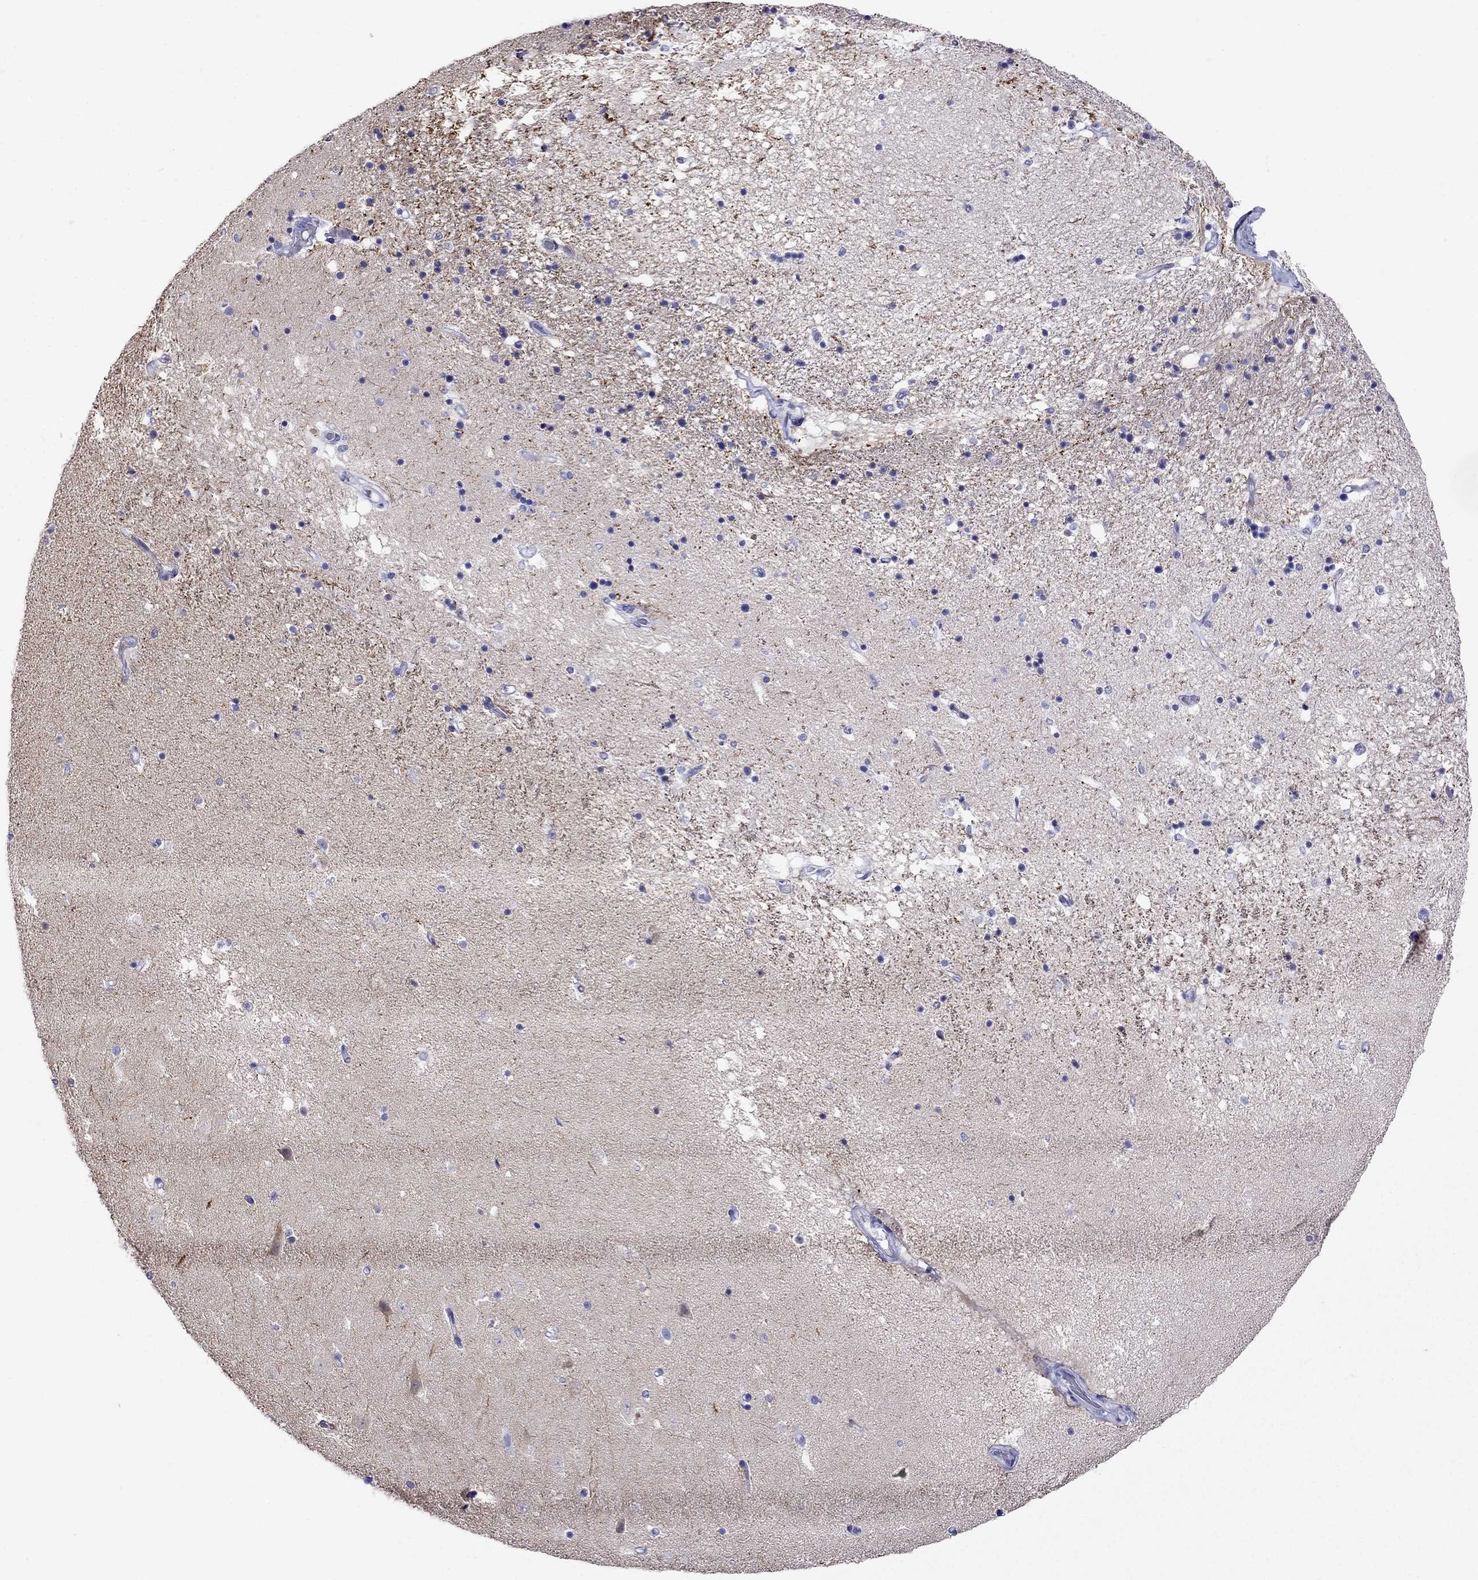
{"staining": {"intensity": "negative", "quantity": "none", "location": "none"}, "tissue": "hippocampus", "cell_type": "Glial cells", "image_type": "normal", "snomed": [{"axis": "morphology", "description": "Normal tissue, NOS"}, {"axis": "topography", "description": "Hippocampus"}], "caption": "This histopathology image is of normal hippocampus stained with IHC to label a protein in brown with the nuclei are counter-stained blue. There is no positivity in glial cells.", "gene": "MC5R", "patient": {"sex": "male", "age": 49}}